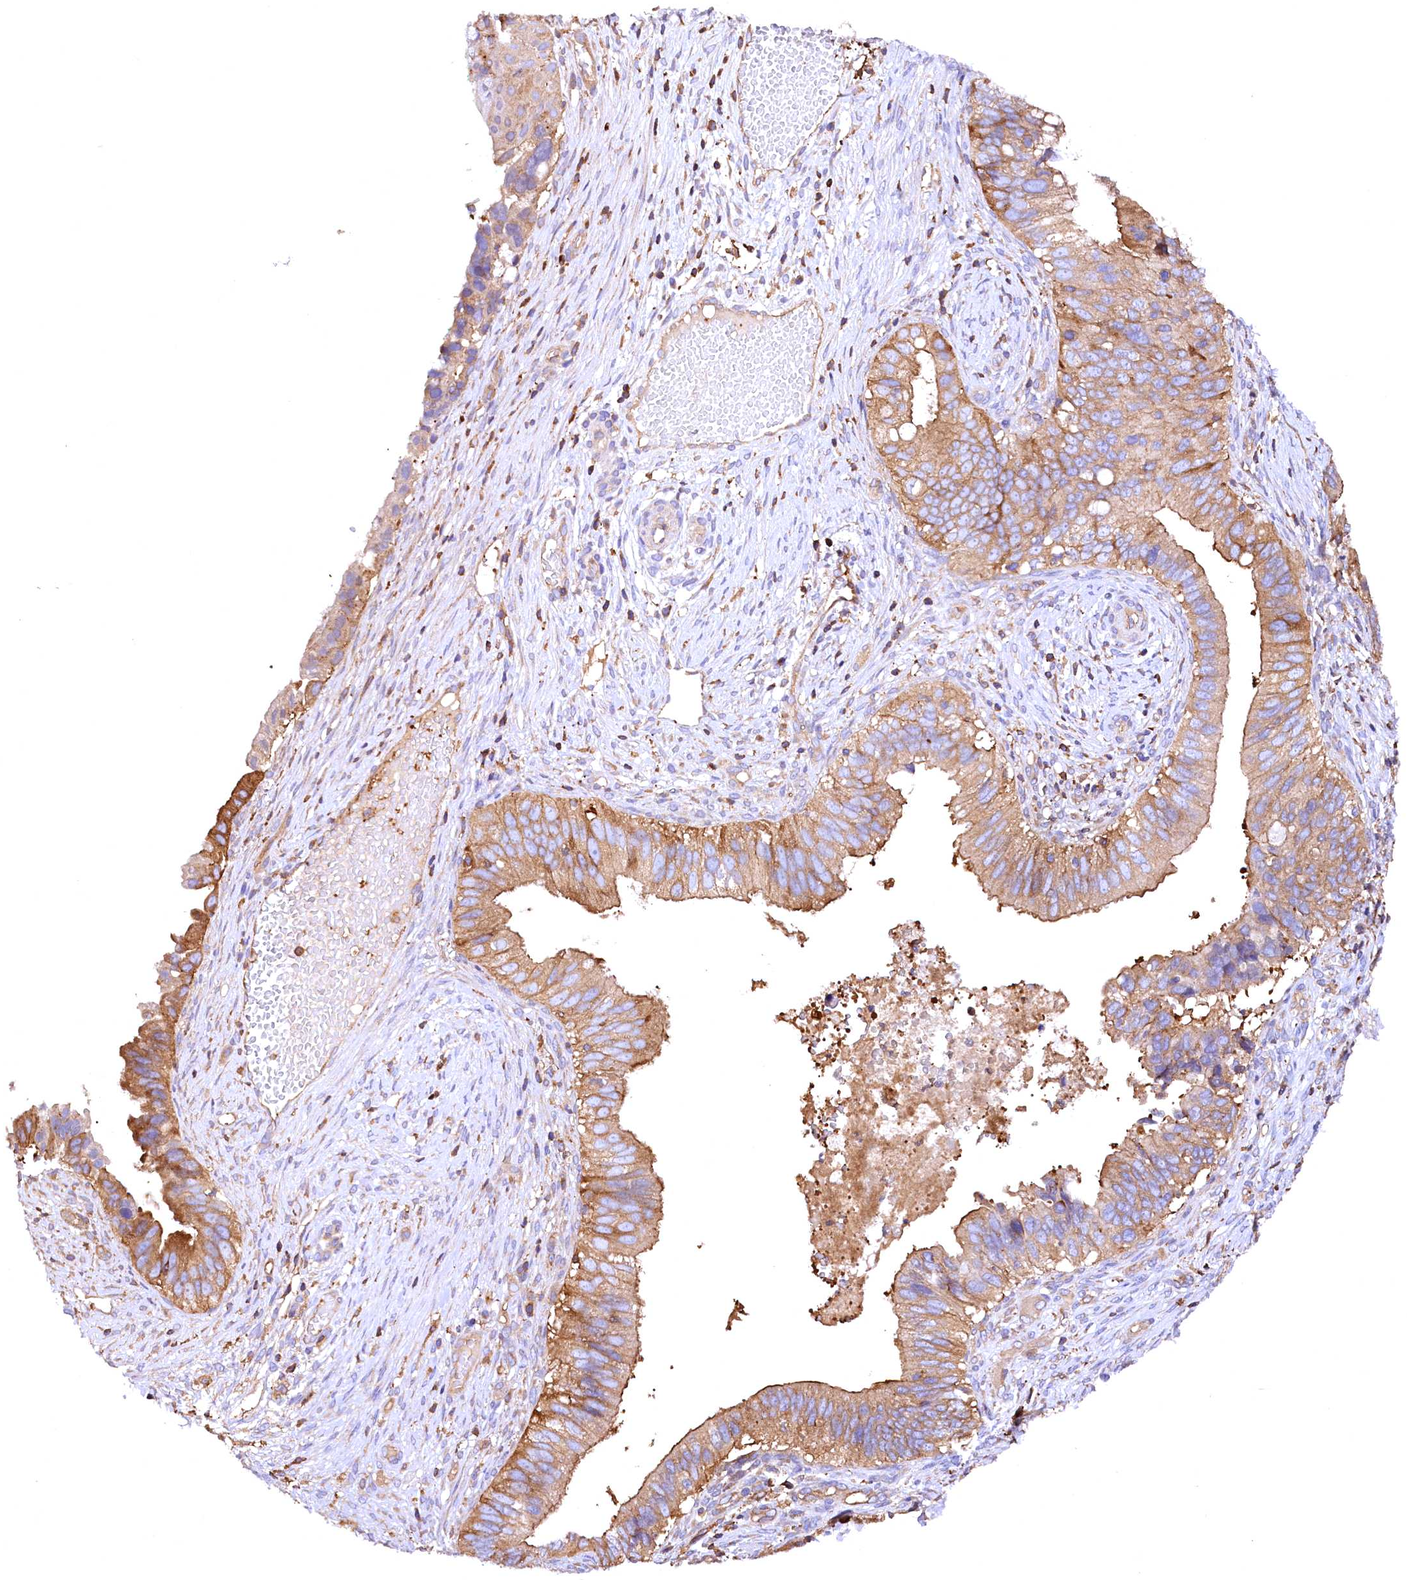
{"staining": {"intensity": "moderate", "quantity": ">75%", "location": "cytoplasmic/membranous"}, "tissue": "cervical cancer", "cell_type": "Tumor cells", "image_type": "cancer", "snomed": [{"axis": "morphology", "description": "Adenocarcinoma, NOS"}, {"axis": "topography", "description": "Cervix"}], "caption": "A histopathology image of human adenocarcinoma (cervical) stained for a protein exhibits moderate cytoplasmic/membranous brown staining in tumor cells.", "gene": "RARS2", "patient": {"sex": "female", "age": 42}}